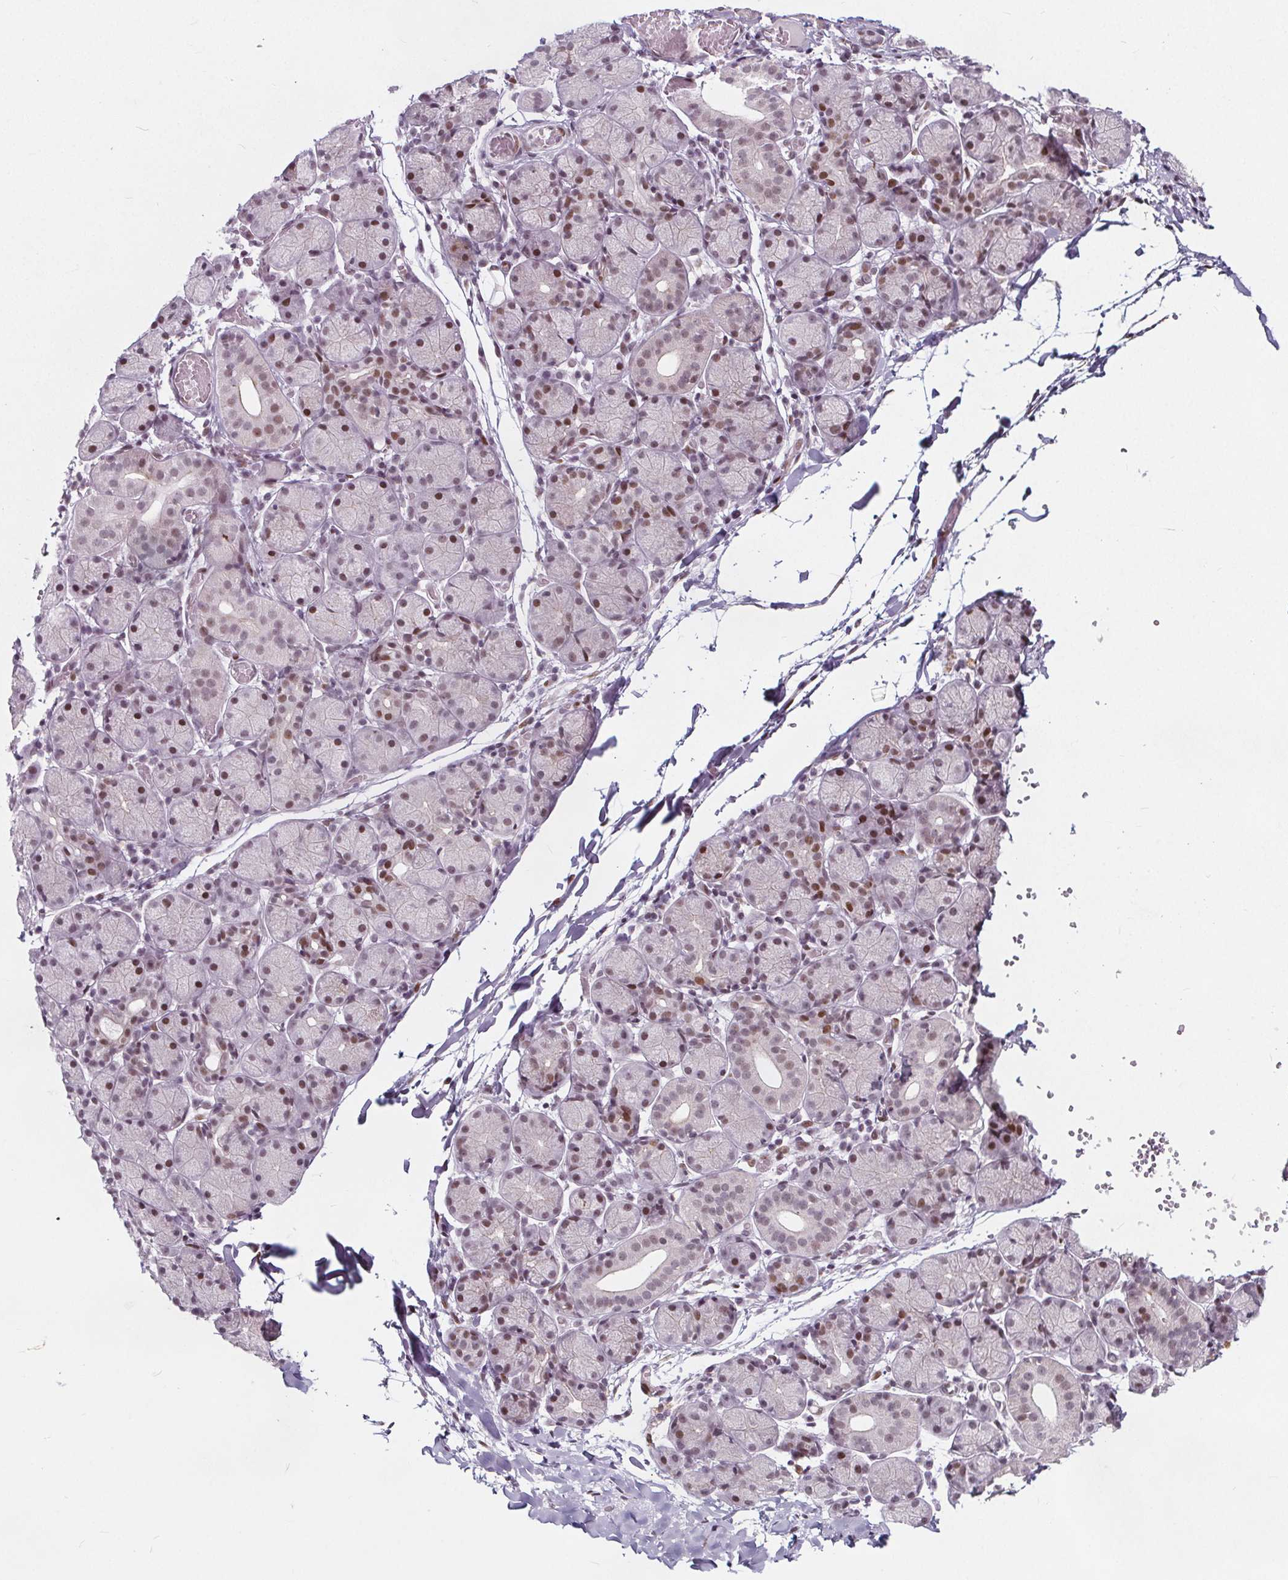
{"staining": {"intensity": "moderate", "quantity": "25%-75%", "location": "nuclear"}, "tissue": "salivary gland", "cell_type": "Glandular cells", "image_type": "normal", "snomed": [{"axis": "morphology", "description": "Normal tissue, NOS"}, {"axis": "topography", "description": "Salivary gland"}], "caption": "A brown stain labels moderate nuclear positivity of a protein in glandular cells of benign salivary gland.", "gene": "TAF6L", "patient": {"sex": "female", "age": 24}}